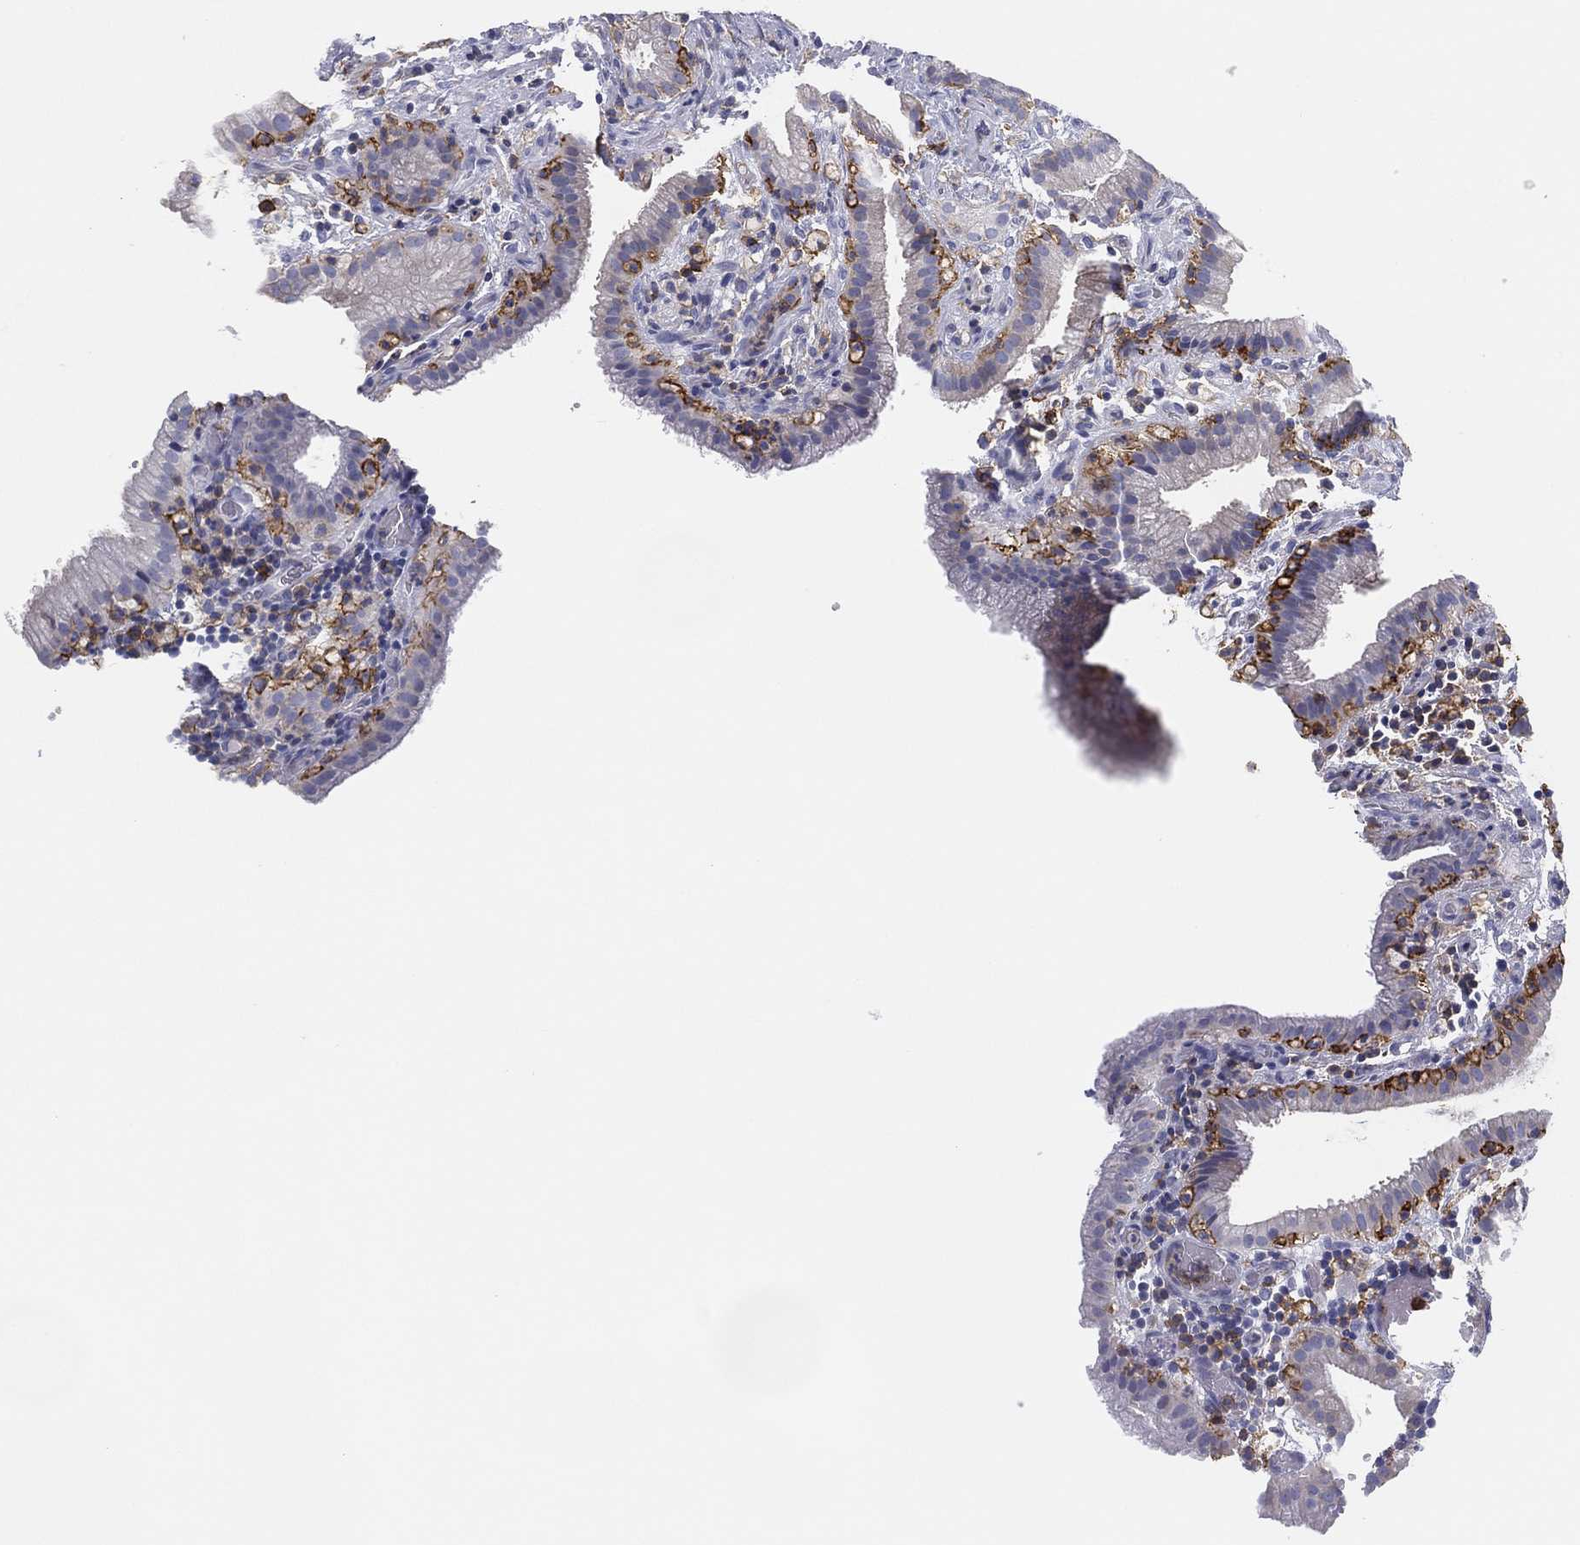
{"staining": {"intensity": "negative", "quantity": "none", "location": "none"}, "tissue": "gallbladder", "cell_type": "Glandular cells", "image_type": "normal", "snomed": [{"axis": "morphology", "description": "Normal tissue, NOS"}, {"axis": "topography", "description": "Gallbladder"}], "caption": "Micrograph shows no protein staining in glandular cells of benign gallbladder. (Immunohistochemistry (ihc), brightfield microscopy, high magnification).", "gene": "SELPLG", "patient": {"sex": "male", "age": 62}}